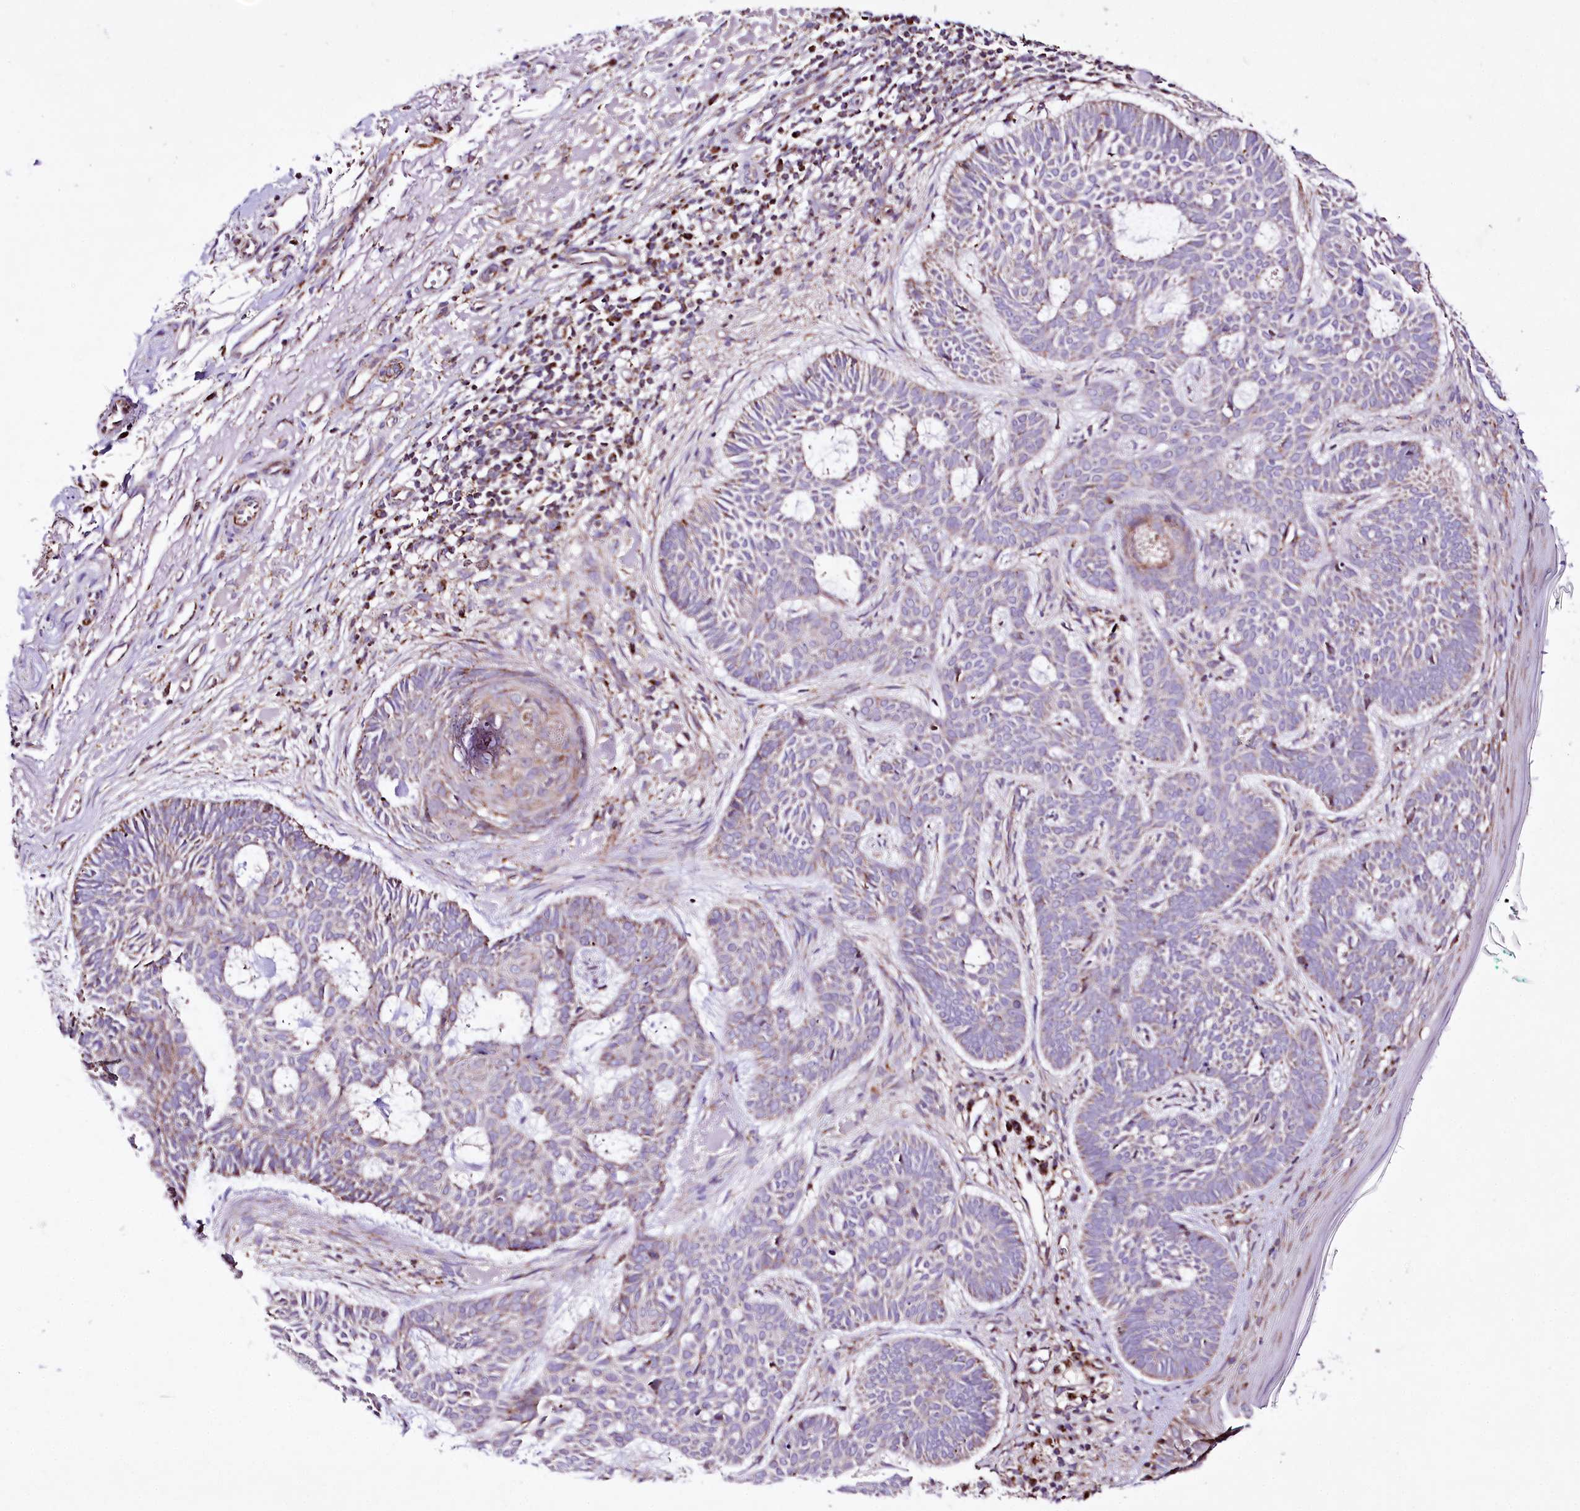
{"staining": {"intensity": "moderate", "quantity": "<25%", "location": "cytoplasmic/membranous"}, "tissue": "skin cancer", "cell_type": "Tumor cells", "image_type": "cancer", "snomed": [{"axis": "morphology", "description": "Basal cell carcinoma"}, {"axis": "topography", "description": "Skin"}], "caption": "Immunohistochemistry photomicrograph of skin cancer (basal cell carcinoma) stained for a protein (brown), which reveals low levels of moderate cytoplasmic/membranous staining in about <25% of tumor cells.", "gene": "ATE1", "patient": {"sex": "male", "age": 85}}